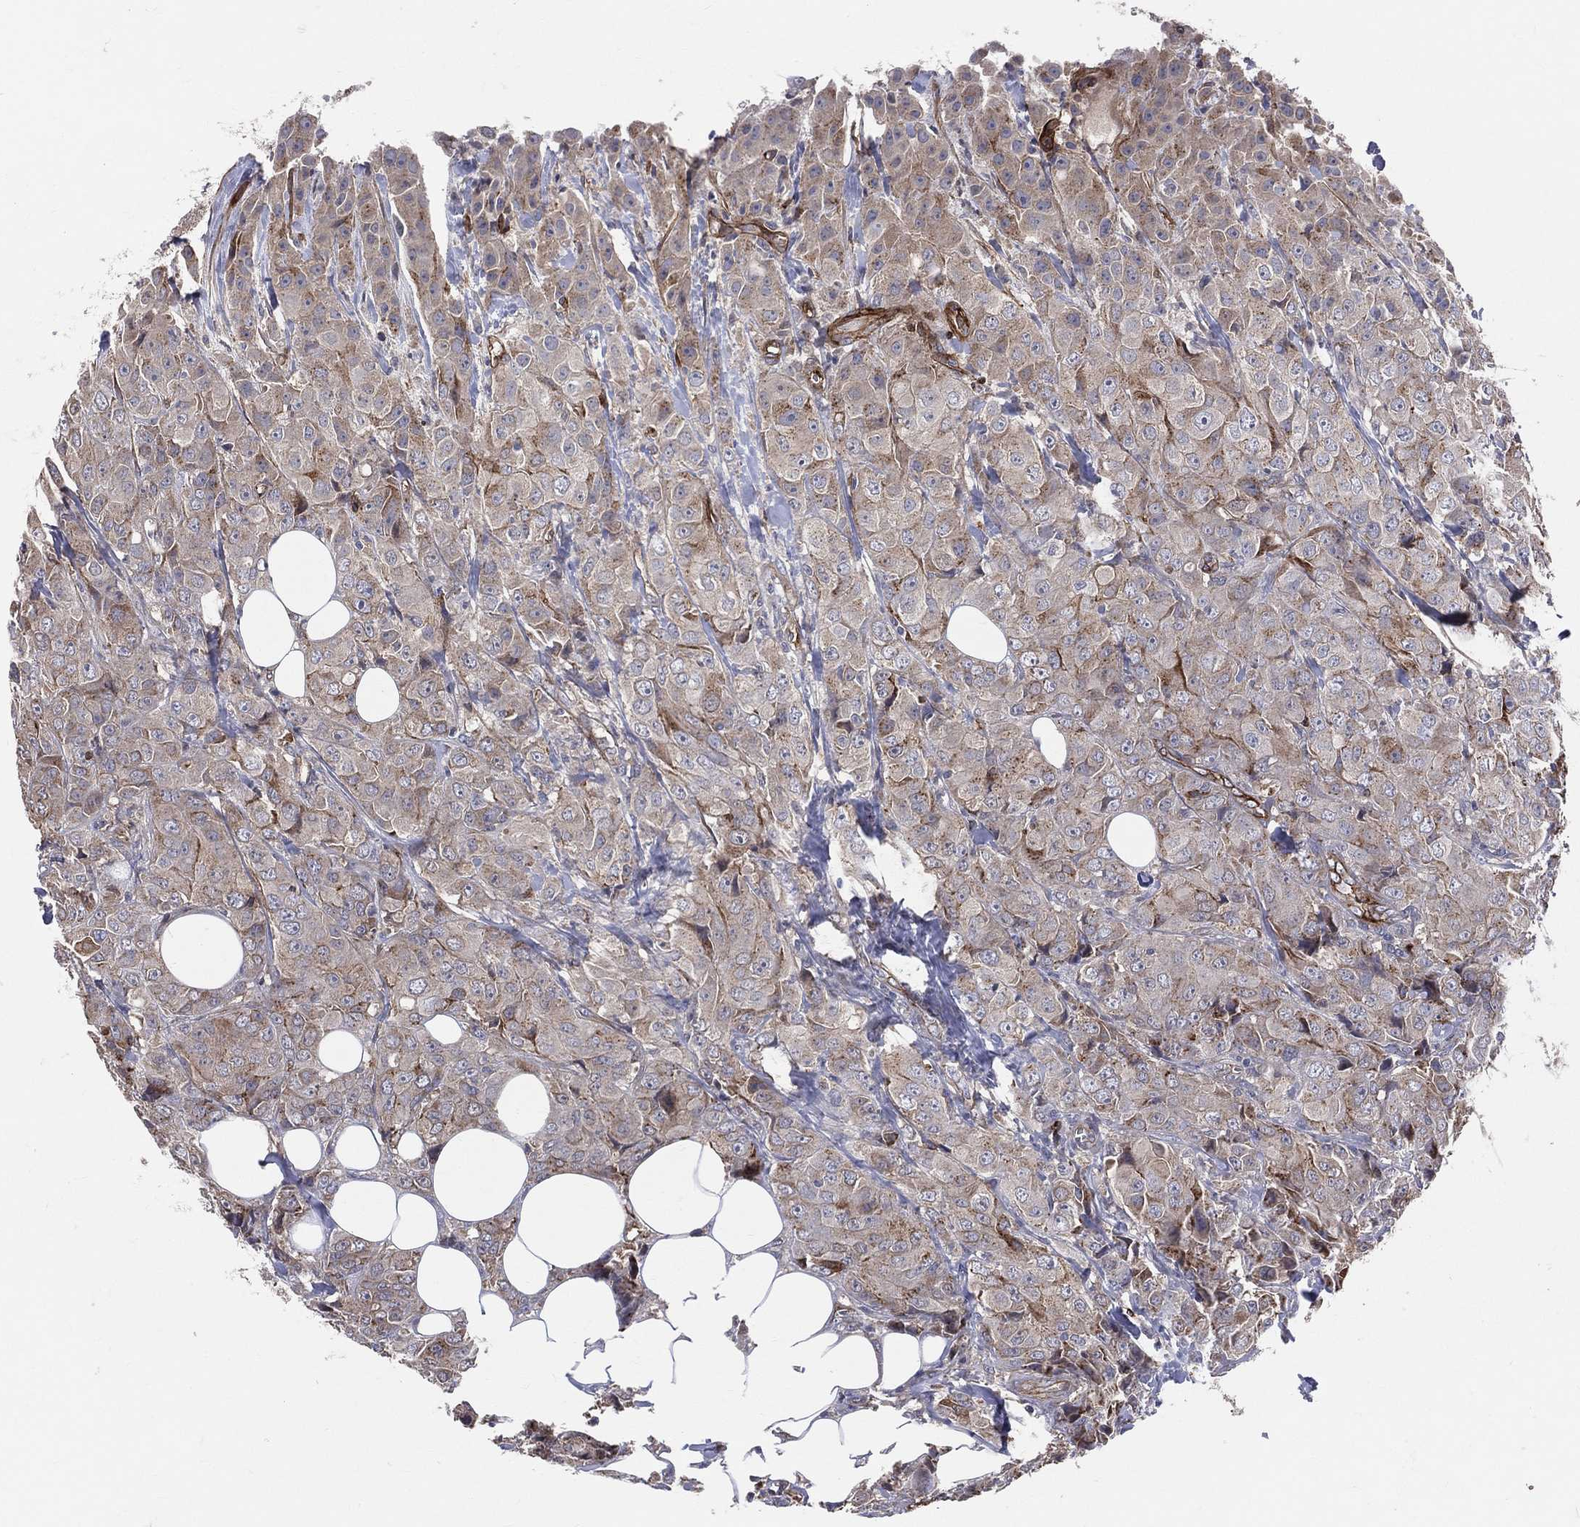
{"staining": {"intensity": "moderate", "quantity": "<25%", "location": "cytoplasmic/membranous"}, "tissue": "breast cancer", "cell_type": "Tumor cells", "image_type": "cancer", "snomed": [{"axis": "morphology", "description": "Duct carcinoma"}, {"axis": "topography", "description": "Breast"}], "caption": "Immunohistochemistry (IHC) staining of breast cancer, which displays low levels of moderate cytoplasmic/membranous expression in about <25% of tumor cells indicating moderate cytoplasmic/membranous protein staining. The staining was performed using DAB (3,3'-diaminobenzidine) (brown) for protein detection and nuclei were counterstained in hematoxylin (blue).", "gene": "ENTPD1", "patient": {"sex": "female", "age": 43}}